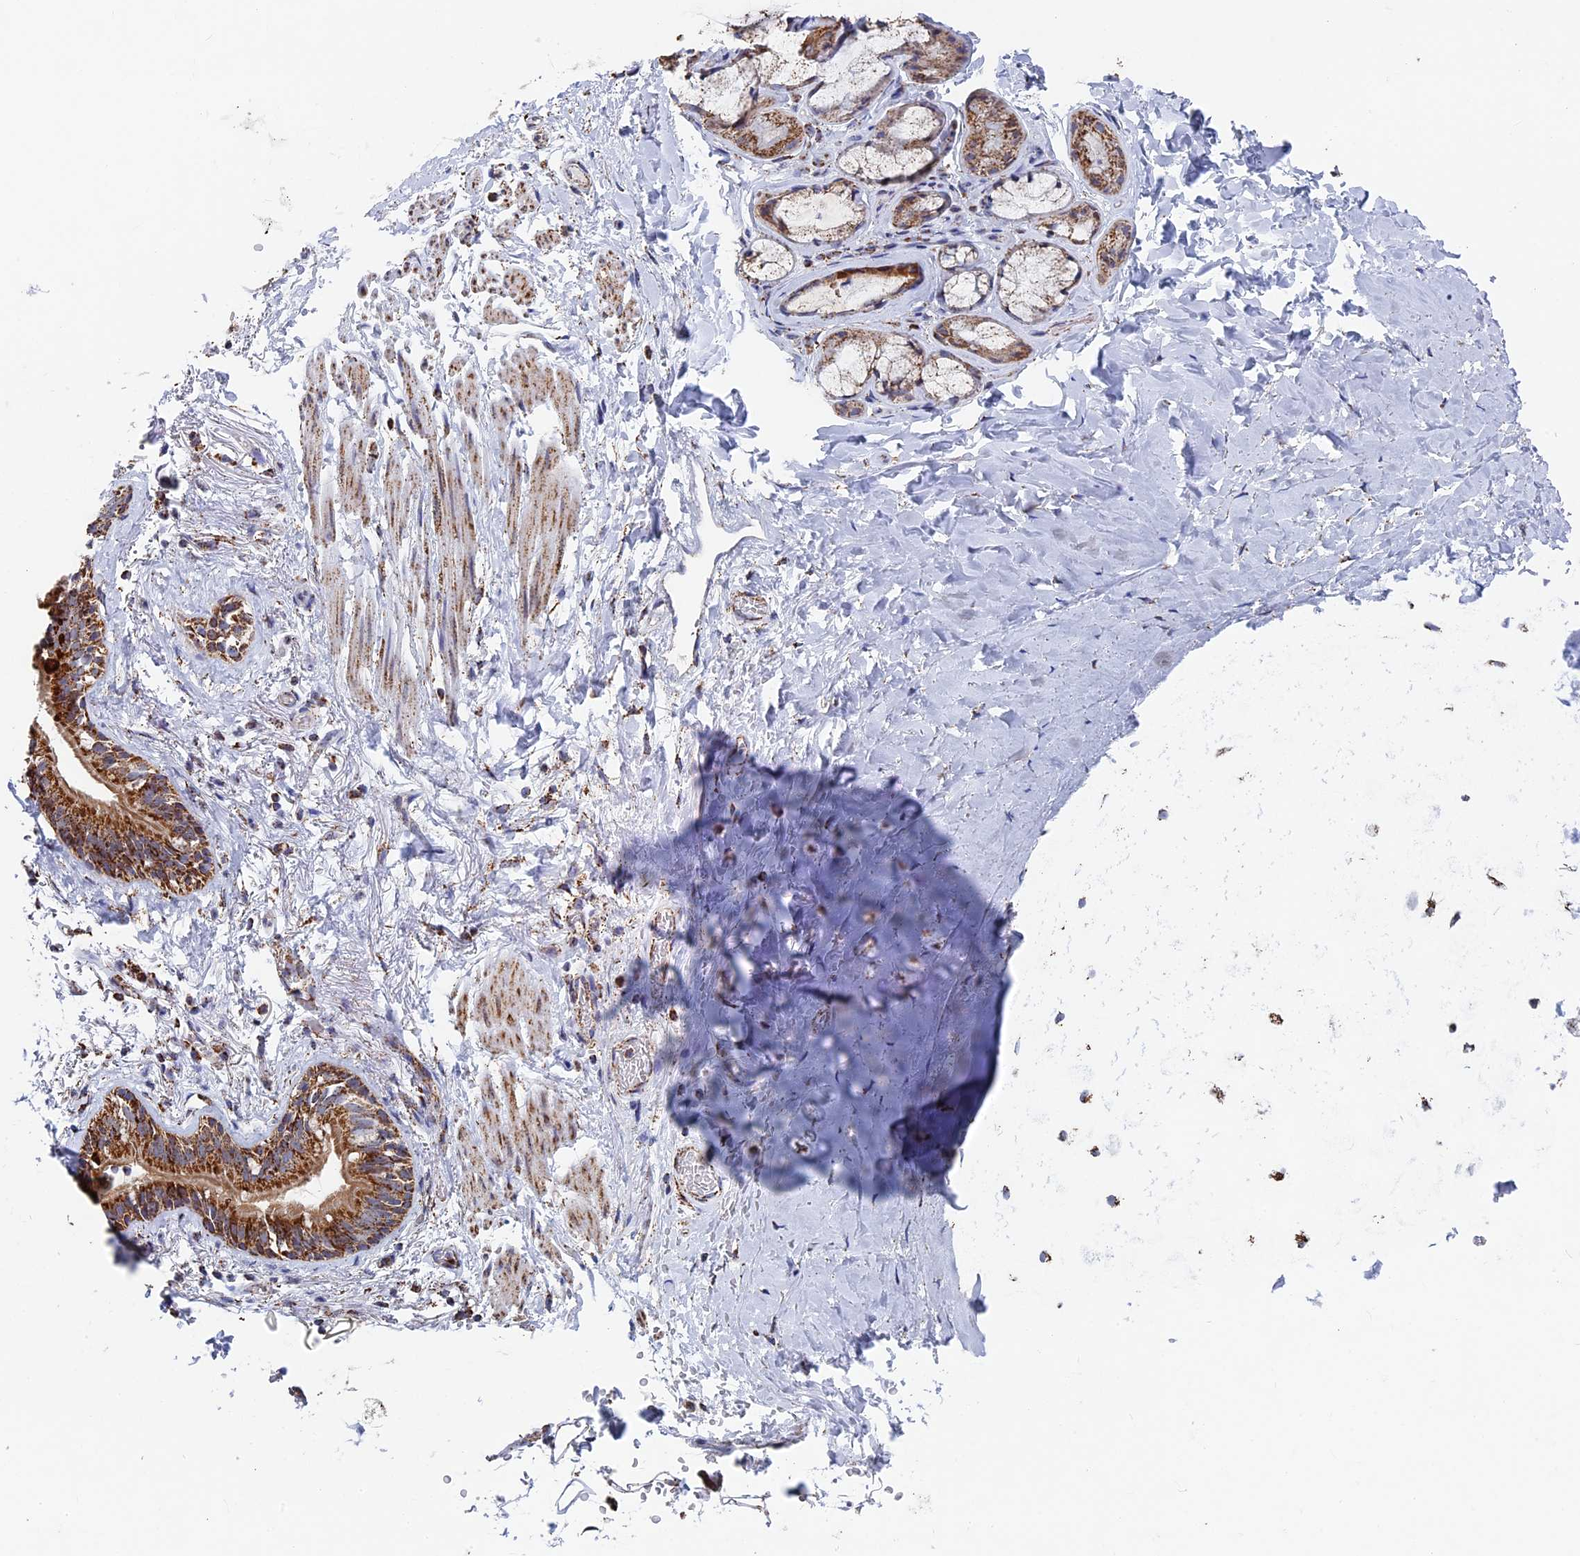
{"staining": {"intensity": "weak", "quantity": "25%-75%", "location": "cytoplasmic/membranous"}, "tissue": "adipose tissue", "cell_type": "Adipocytes", "image_type": "normal", "snomed": [{"axis": "morphology", "description": "Normal tissue, NOS"}, {"axis": "topography", "description": "Lymph node"}, {"axis": "topography", "description": "Bronchus"}], "caption": "A histopathology image of adipose tissue stained for a protein displays weak cytoplasmic/membranous brown staining in adipocytes.", "gene": "SEC24D", "patient": {"sex": "male", "age": 63}}